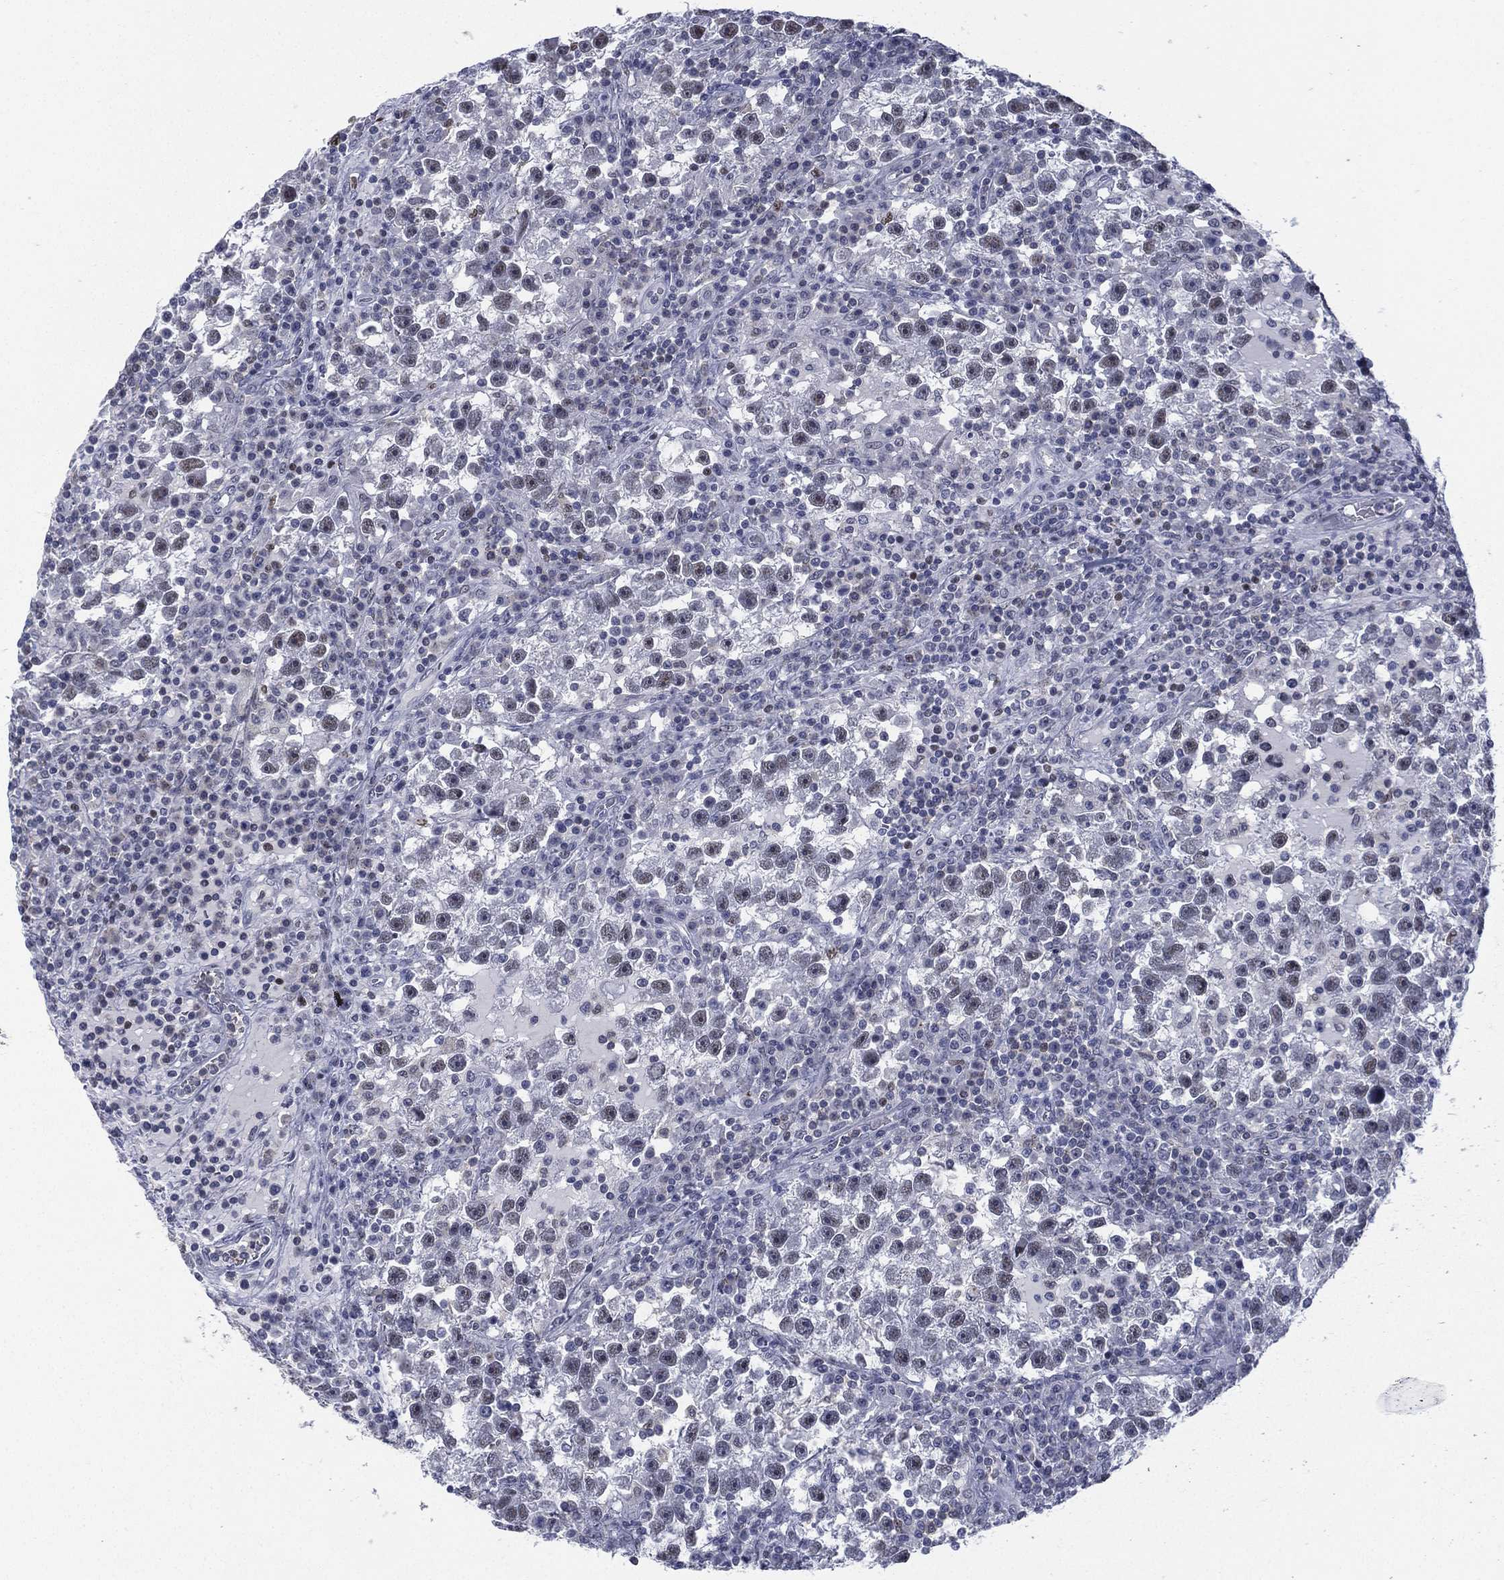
{"staining": {"intensity": "negative", "quantity": "none", "location": "none"}, "tissue": "testis cancer", "cell_type": "Tumor cells", "image_type": "cancer", "snomed": [{"axis": "morphology", "description": "Seminoma, NOS"}, {"axis": "topography", "description": "Testis"}], "caption": "The histopathology image exhibits no significant staining in tumor cells of testis cancer (seminoma).", "gene": "ZNF711", "patient": {"sex": "male", "age": 47}}